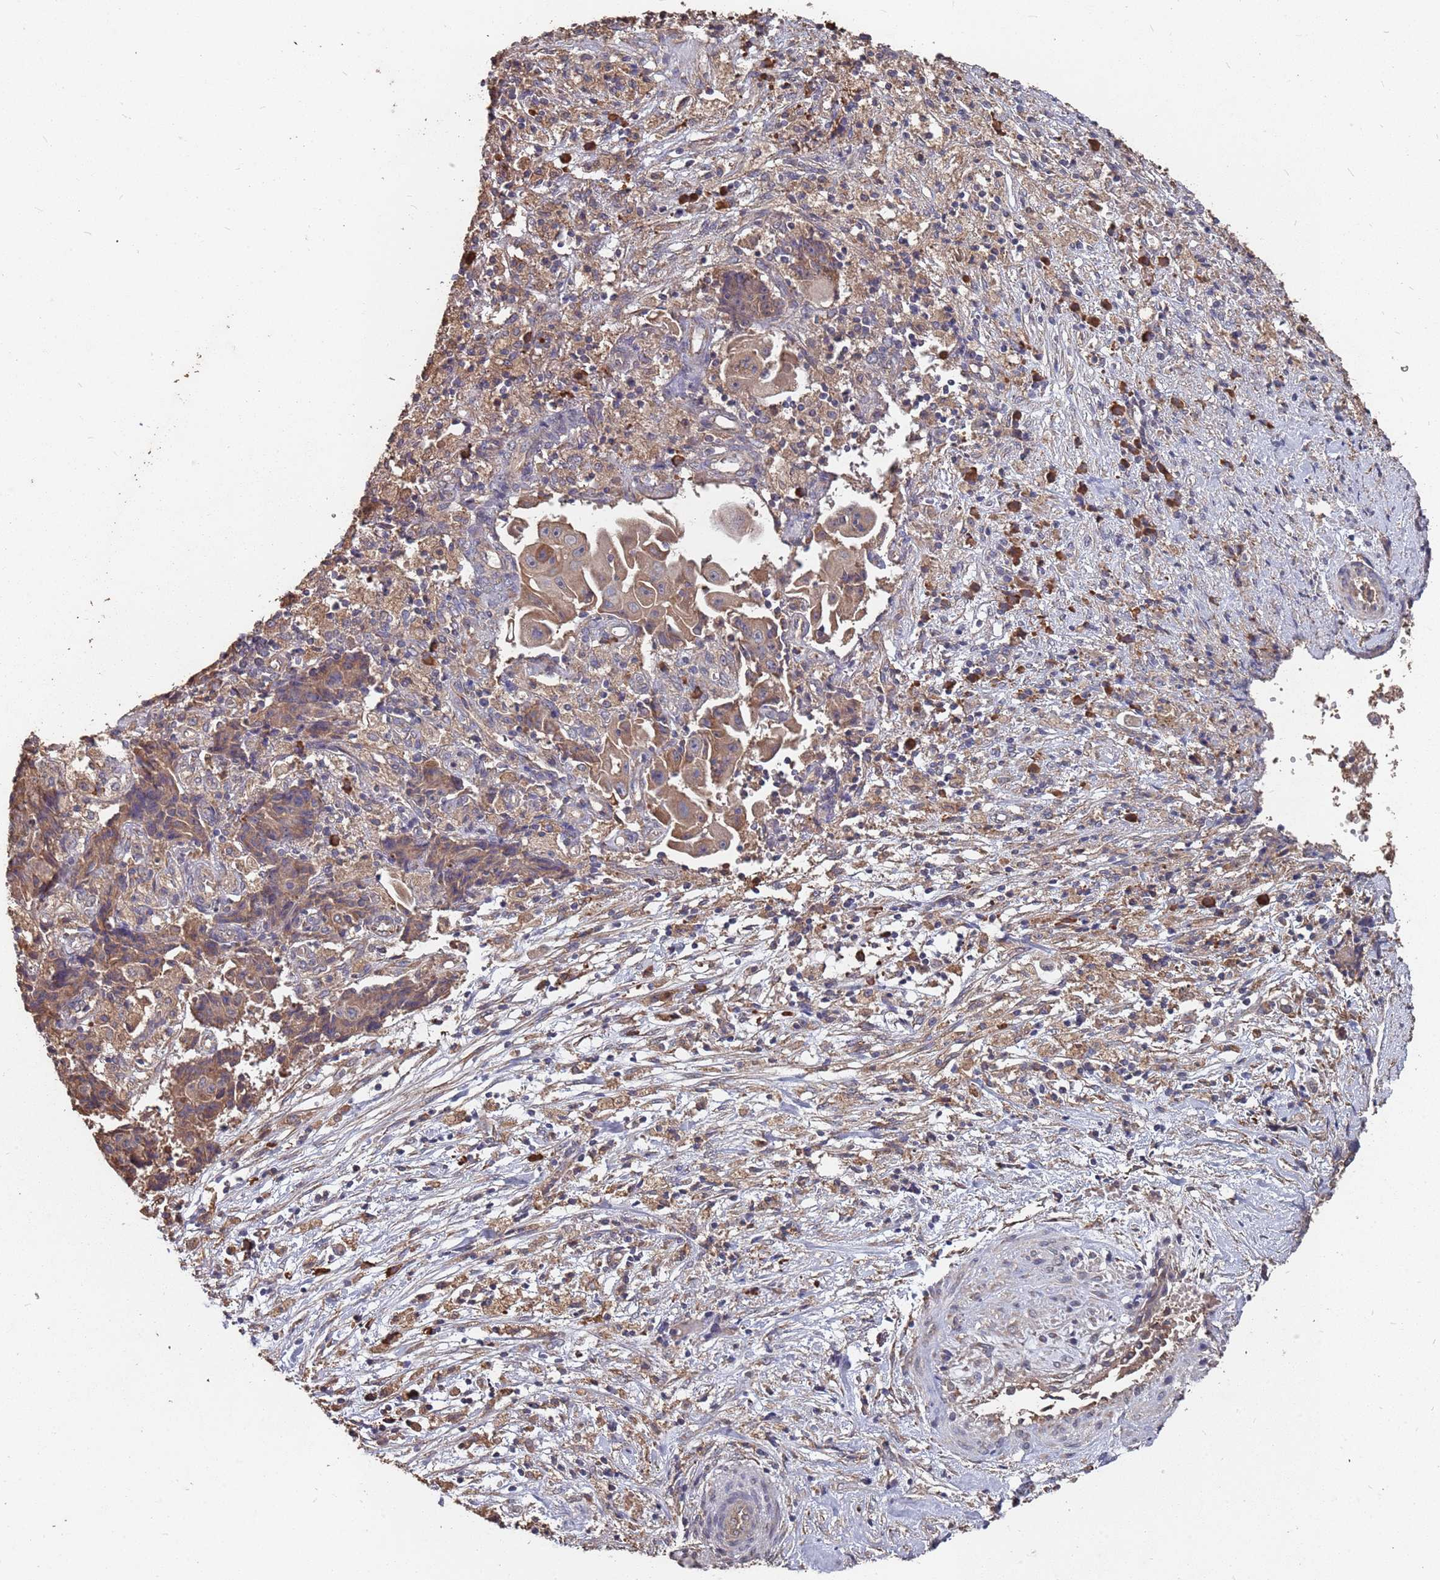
{"staining": {"intensity": "moderate", "quantity": ">75%", "location": "cytoplasmic/membranous"}, "tissue": "ovarian cancer", "cell_type": "Tumor cells", "image_type": "cancer", "snomed": [{"axis": "morphology", "description": "Carcinoma, endometroid"}, {"axis": "topography", "description": "Ovary"}], "caption": "Tumor cells display medium levels of moderate cytoplasmic/membranous staining in approximately >75% of cells in endometroid carcinoma (ovarian).", "gene": "ATG5", "patient": {"sex": "female", "age": 42}}